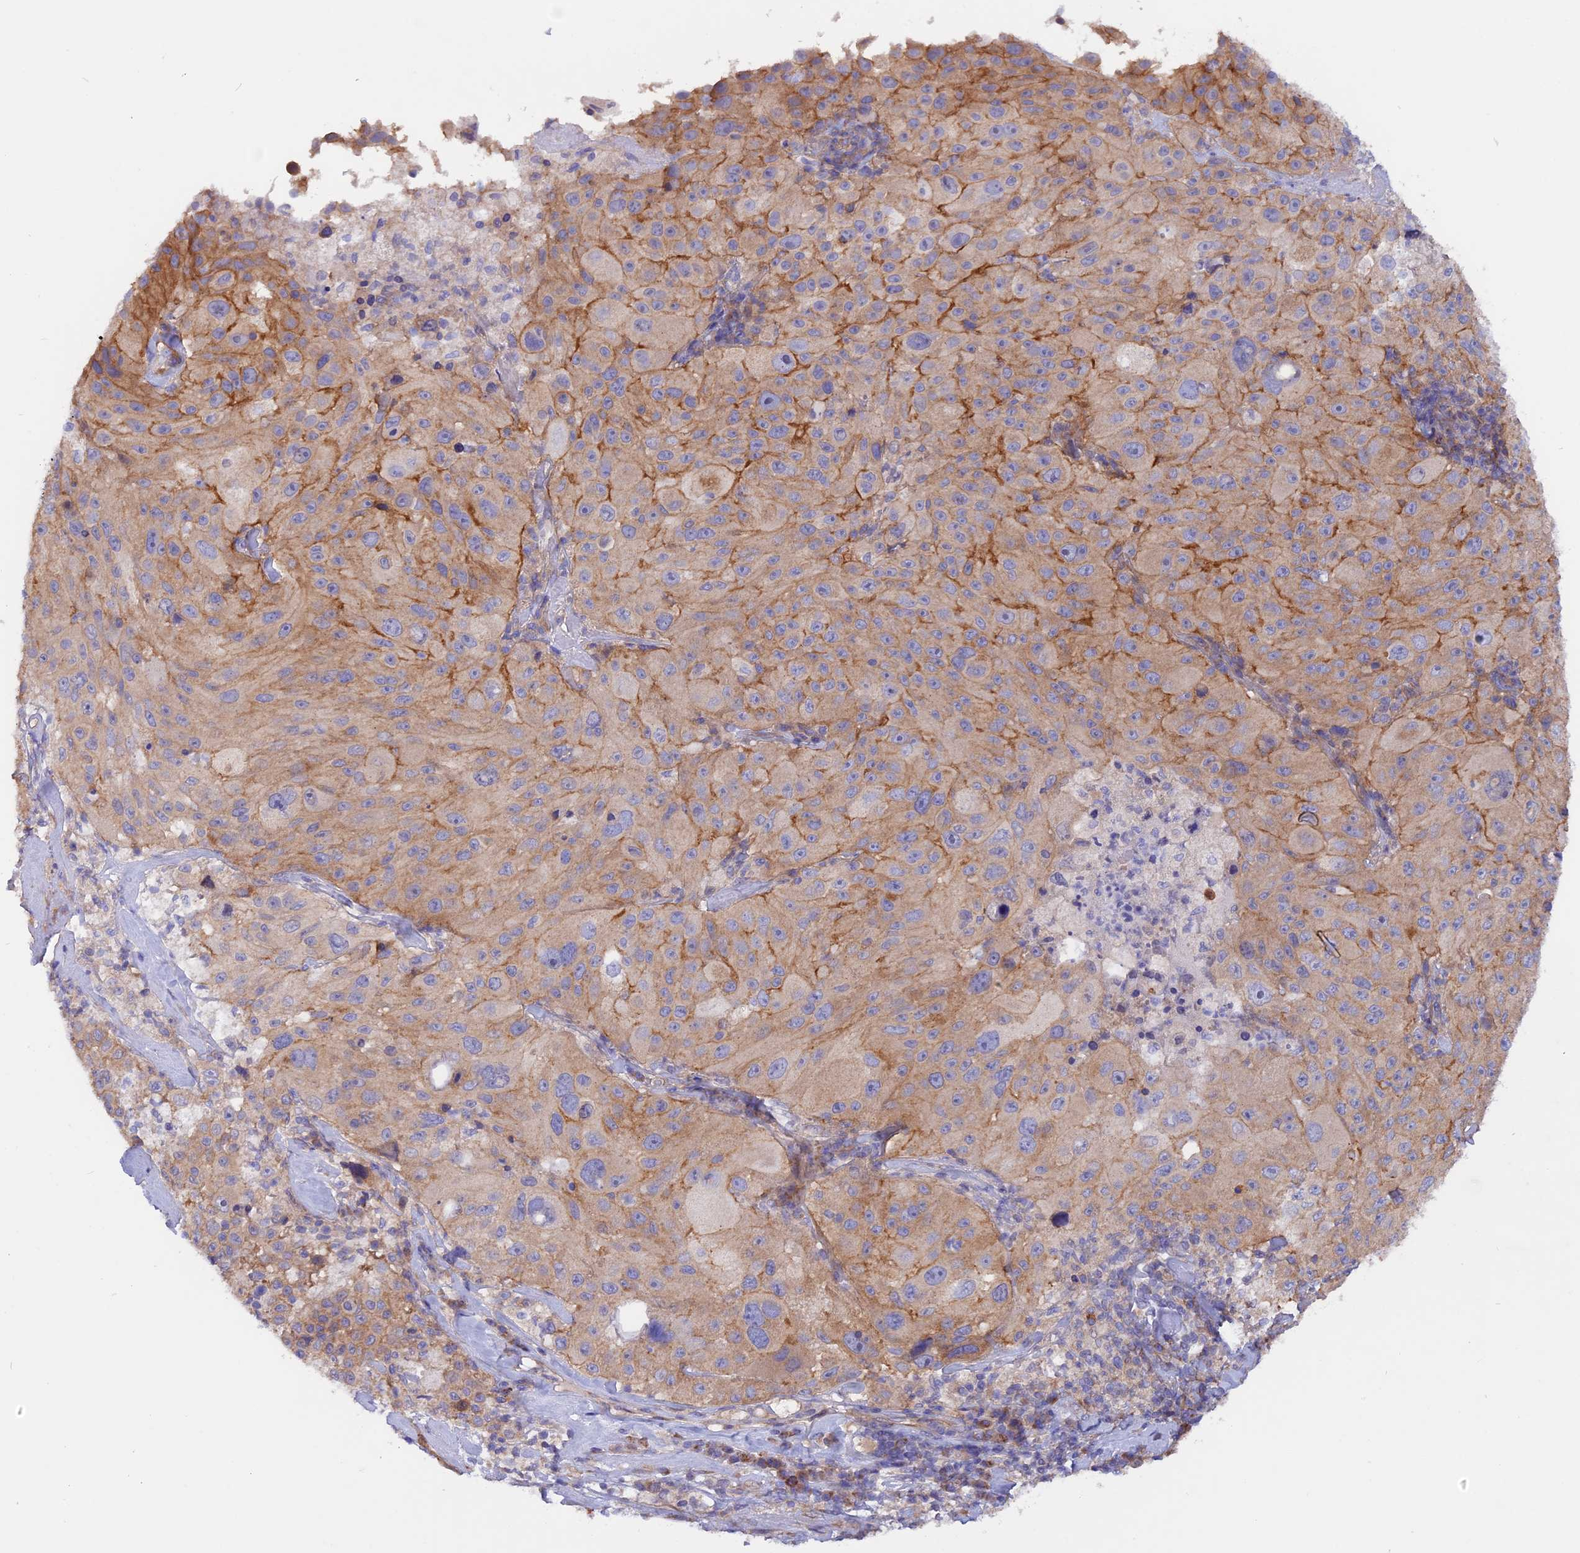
{"staining": {"intensity": "moderate", "quantity": "<25%", "location": "cytoplasmic/membranous"}, "tissue": "melanoma", "cell_type": "Tumor cells", "image_type": "cancer", "snomed": [{"axis": "morphology", "description": "Malignant melanoma, Metastatic site"}, {"axis": "topography", "description": "Lymph node"}], "caption": "An image of human malignant melanoma (metastatic site) stained for a protein exhibits moderate cytoplasmic/membranous brown staining in tumor cells.", "gene": "HYCC1", "patient": {"sex": "male", "age": 62}}